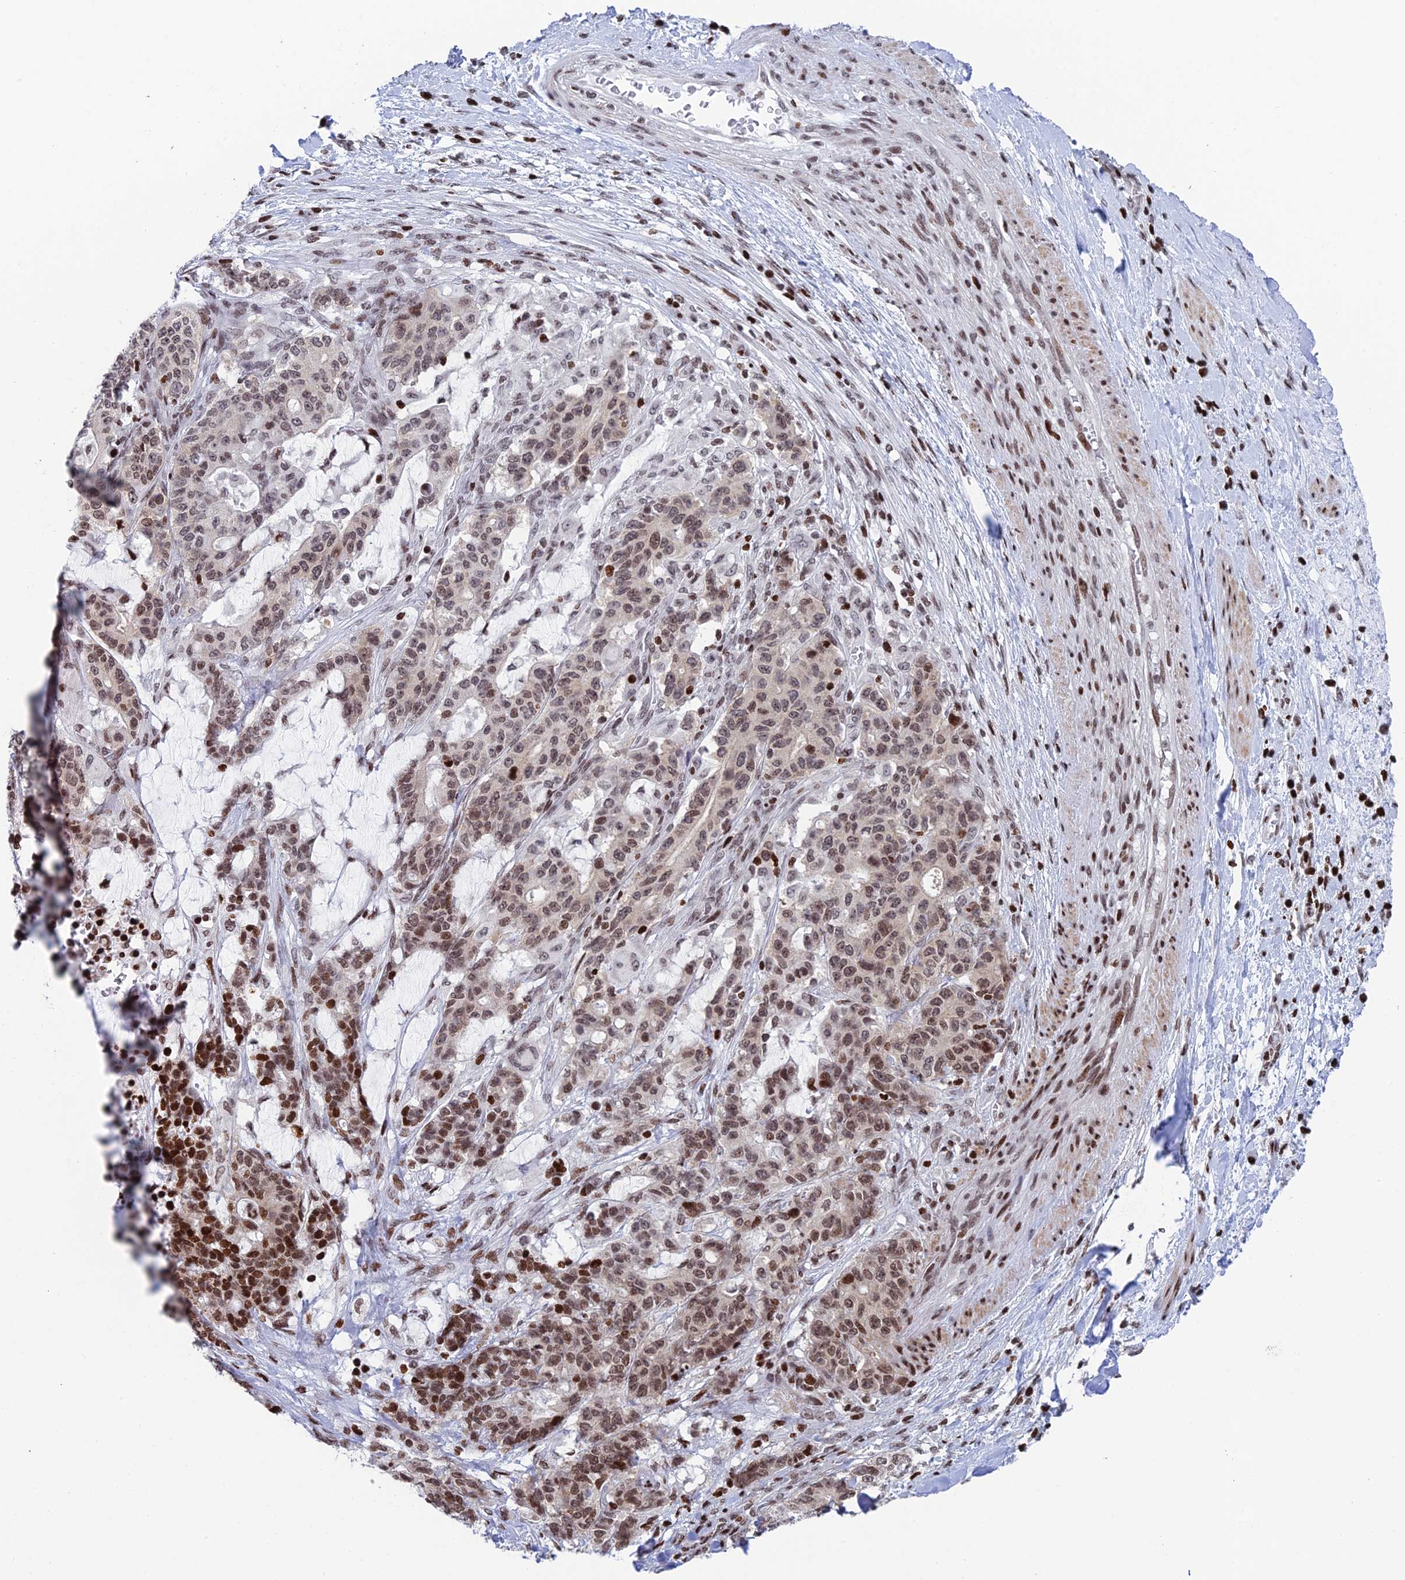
{"staining": {"intensity": "moderate", "quantity": ">75%", "location": "nuclear"}, "tissue": "stomach cancer", "cell_type": "Tumor cells", "image_type": "cancer", "snomed": [{"axis": "morphology", "description": "Normal tissue, NOS"}, {"axis": "morphology", "description": "Adenocarcinoma, NOS"}, {"axis": "topography", "description": "Stomach"}], "caption": "Immunohistochemistry (IHC) histopathology image of neoplastic tissue: stomach adenocarcinoma stained using IHC reveals medium levels of moderate protein expression localized specifically in the nuclear of tumor cells, appearing as a nuclear brown color.", "gene": "RPAP1", "patient": {"sex": "female", "age": 64}}